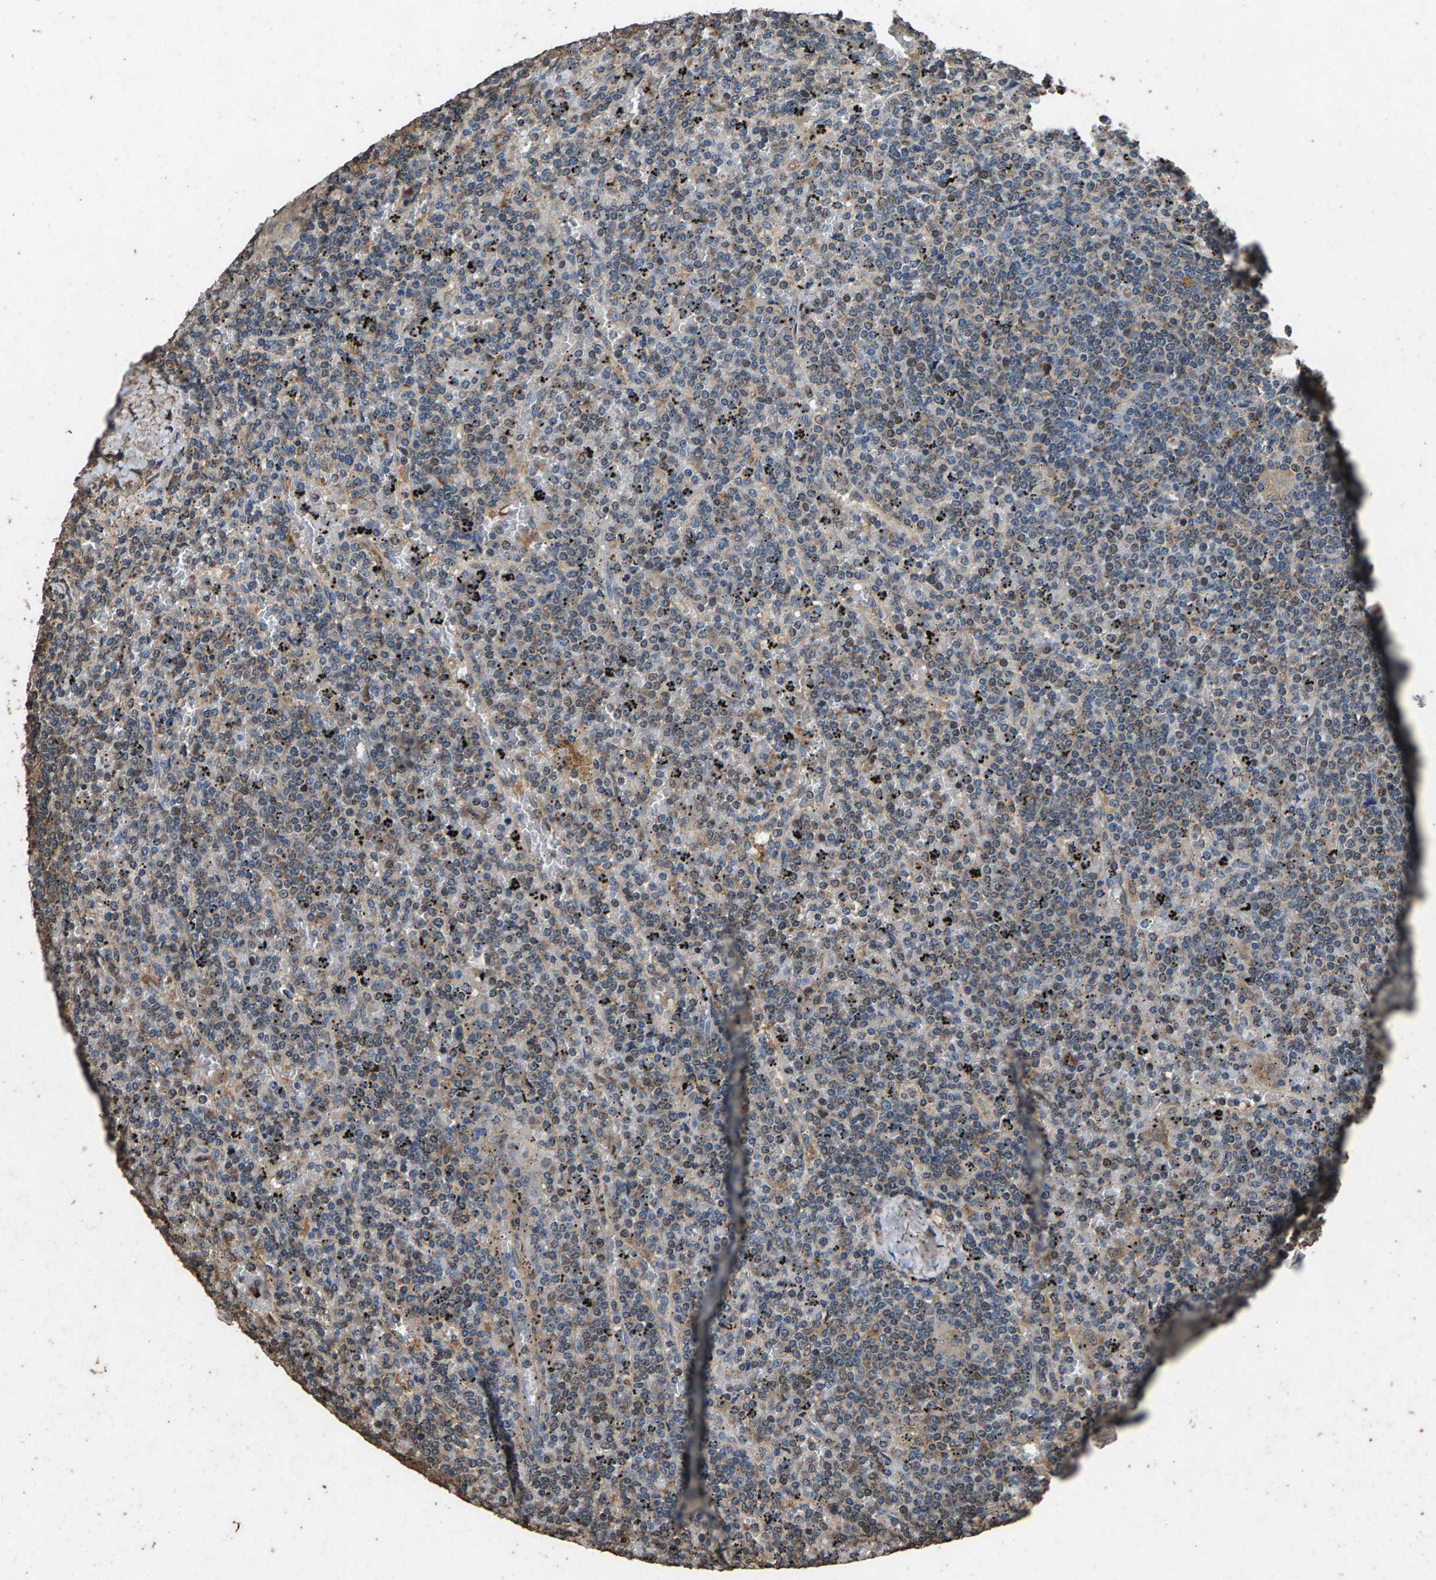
{"staining": {"intensity": "weak", "quantity": "<25%", "location": "cytoplasmic/membranous"}, "tissue": "lymphoma", "cell_type": "Tumor cells", "image_type": "cancer", "snomed": [{"axis": "morphology", "description": "Malignant lymphoma, non-Hodgkin's type, Low grade"}, {"axis": "topography", "description": "Spleen"}], "caption": "Immunohistochemistry (IHC) of human low-grade malignant lymphoma, non-Hodgkin's type demonstrates no expression in tumor cells. (Brightfield microscopy of DAB (3,3'-diaminobenzidine) immunohistochemistry (IHC) at high magnification).", "gene": "MRPL27", "patient": {"sex": "female", "age": 19}}